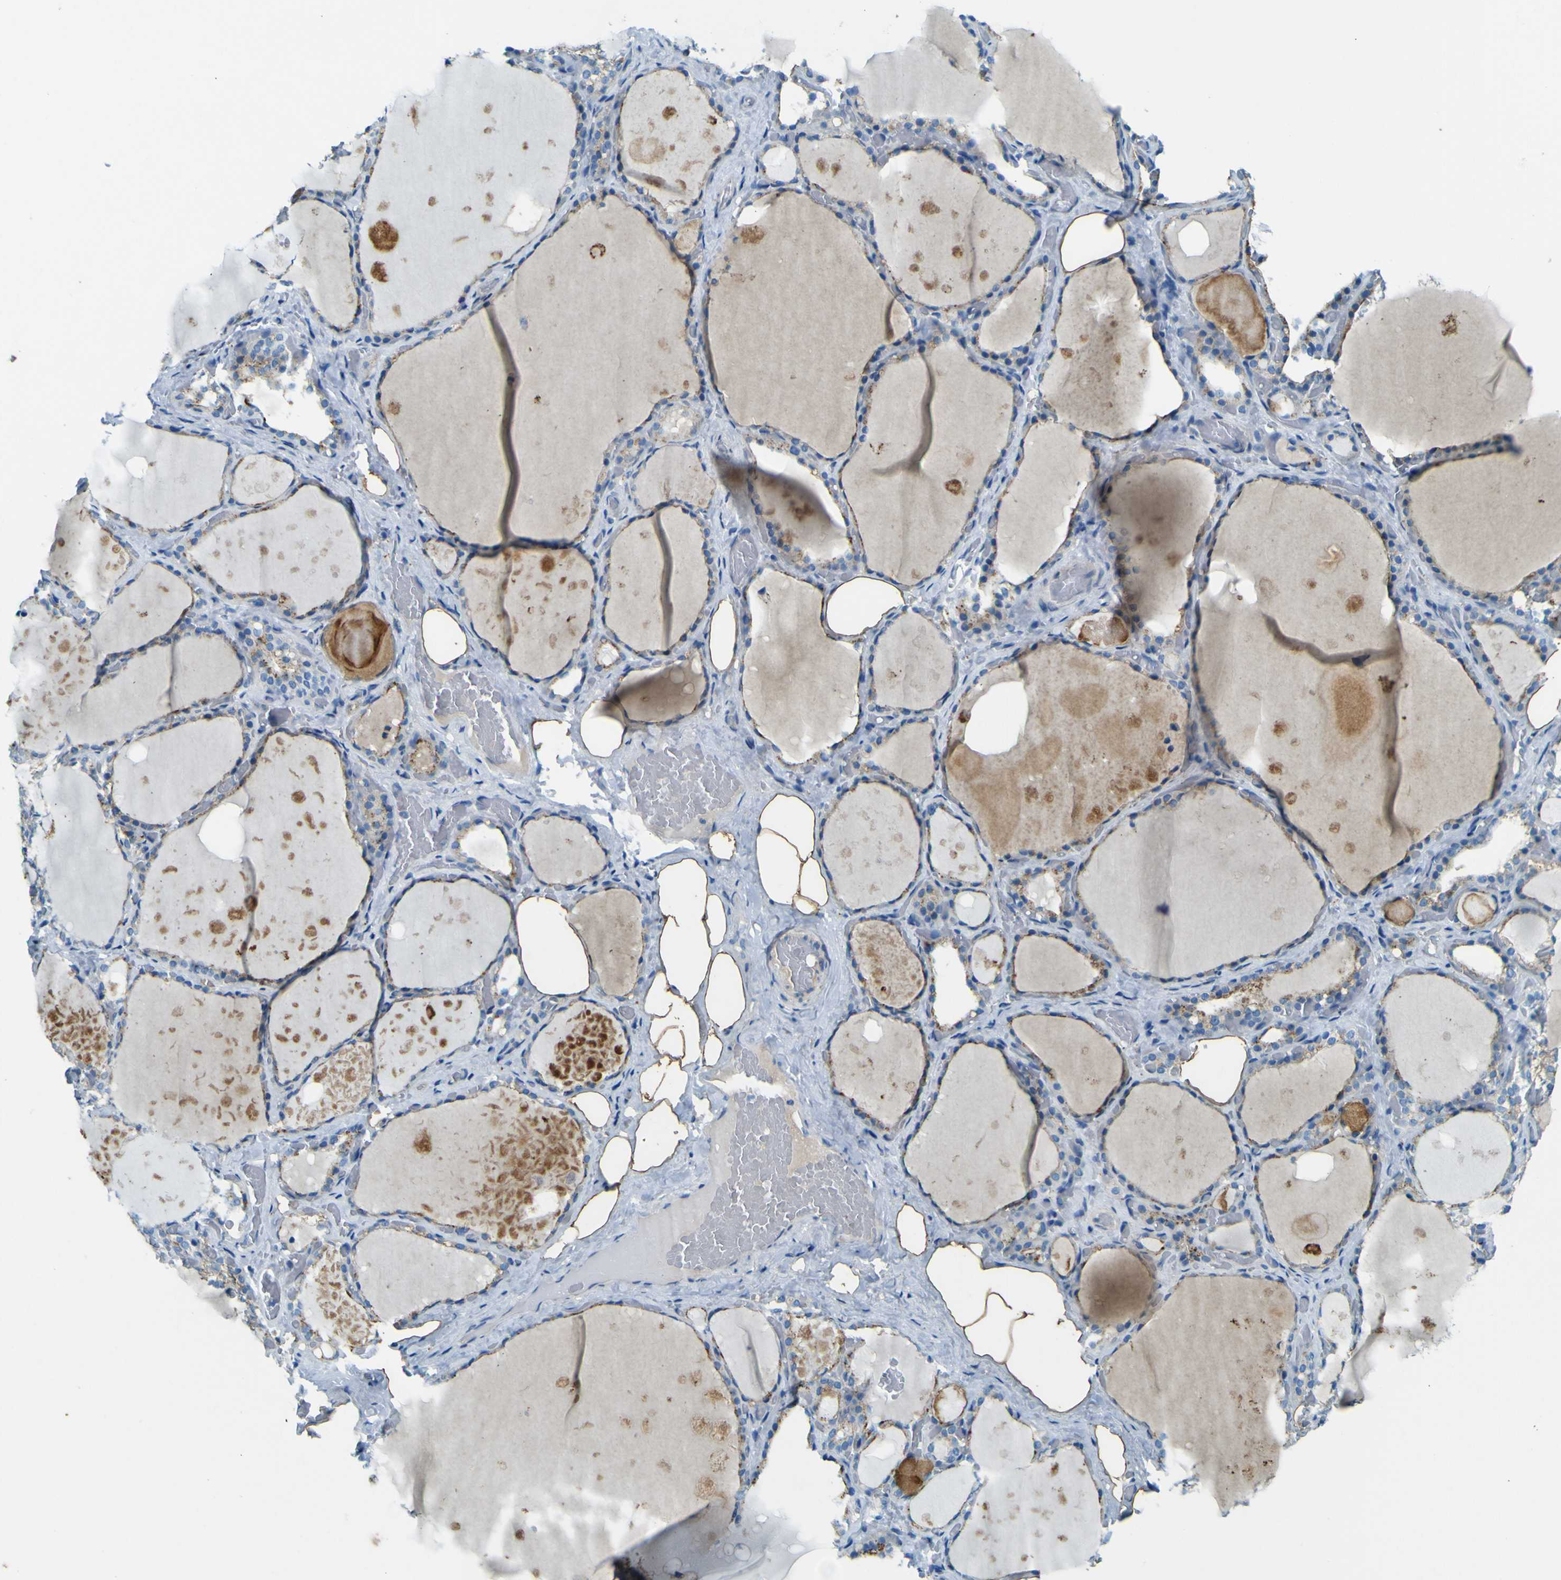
{"staining": {"intensity": "weak", "quantity": "<25%", "location": "cytoplasmic/membranous"}, "tissue": "thyroid gland", "cell_type": "Glandular cells", "image_type": "normal", "snomed": [{"axis": "morphology", "description": "Normal tissue, NOS"}, {"axis": "topography", "description": "Thyroid gland"}], "caption": "DAB (3,3'-diaminobenzidine) immunohistochemical staining of unremarkable thyroid gland shows no significant expression in glandular cells.", "gene": "PDE9A", "patient": {"sex": "male", "age": 61}}